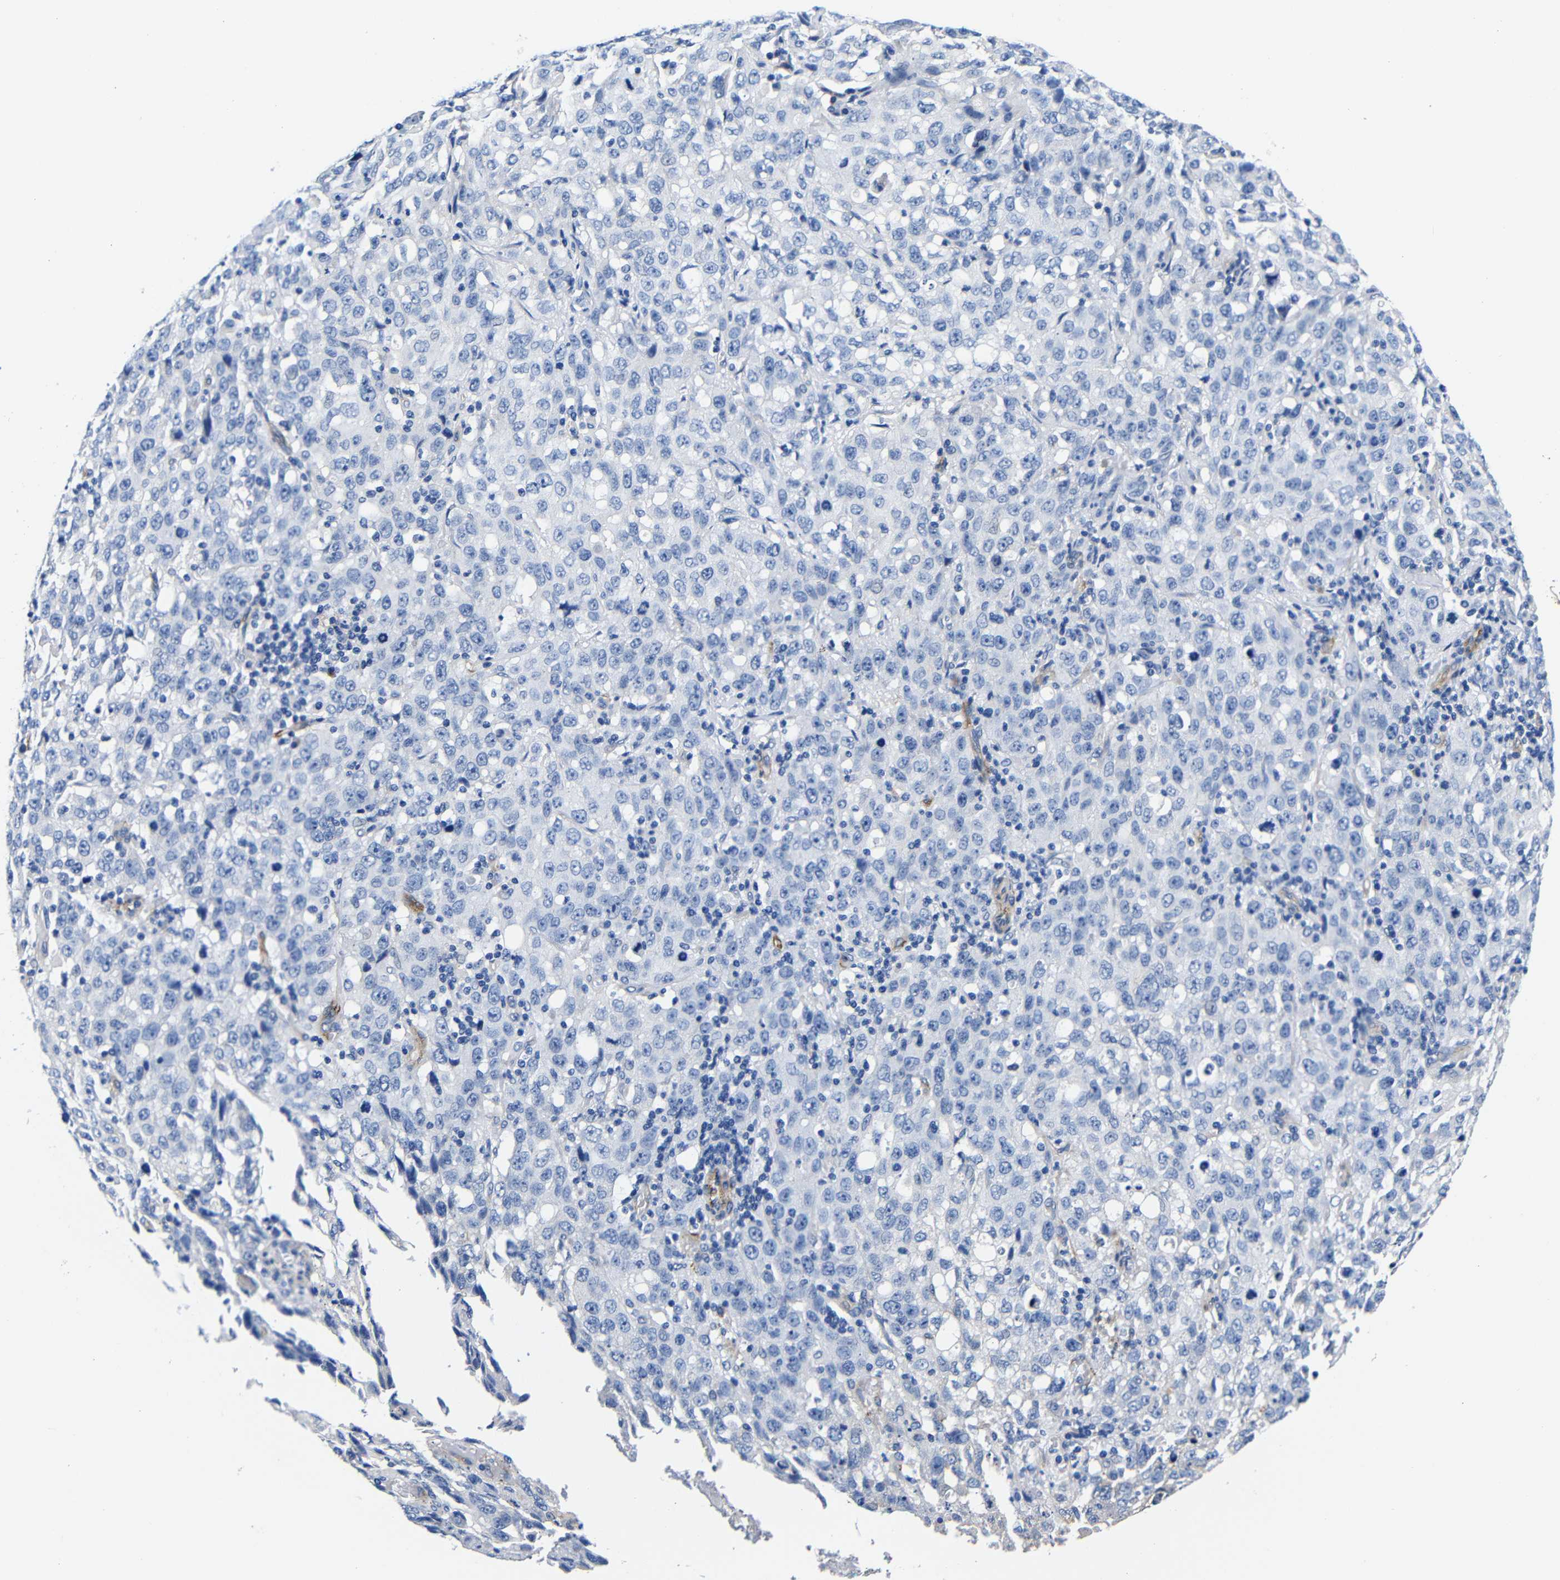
{"staining": {"intensity": "negative", "quantity": "none", "location": "none"}, "tissue": "stomach cancer", "cell_type": "Tumor cells", "image_type": "cancer", "snomed": [{"axis": "morphology", "description": "Normal tissue, NOS"}, {"axis": "morphology", "description": "Adenocarcinoma, NOS"}, {"axis": "topography", "description": "Stomach"}], "caption": "Tumor cells show no significant expression in stomach cancer. Nuclei are stained in blue.", "gene": "LRIG1", "patient": {"sex": "male", "age": 48}}